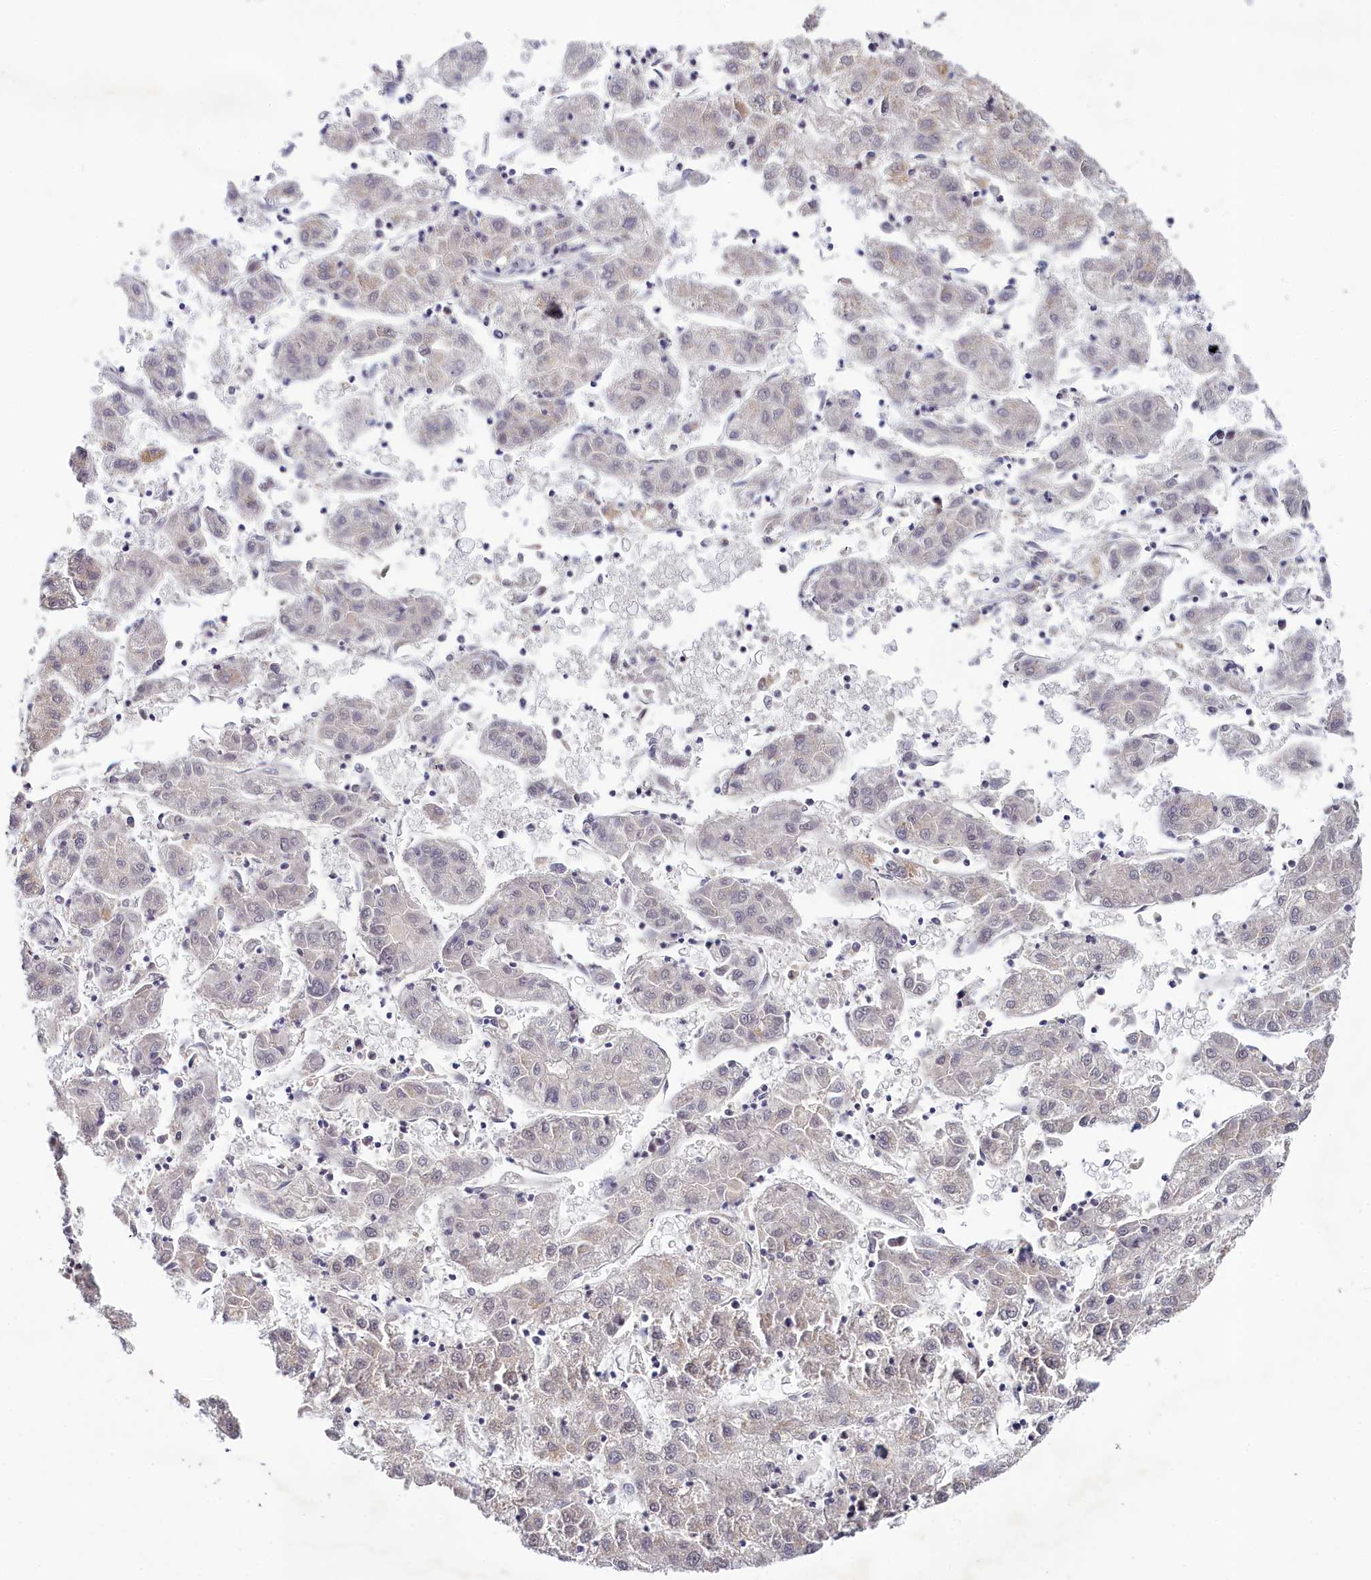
{"staining": {"intensity": "negative", "quantity": "none", "location": "none"}, "tissue": "liver cancer", "cell_type": "Tumor cells", "image_type": "cancer", "snomed": [{"axis": "morphology", "description": "Carcinoma, Hepatocellular, NOS"}, {"axis": "topography", "description": "Liver"}], "caption": "Immunohistochemistry of liver cancer (hepatocellular carcinoma) exhibits no expression in tumor cells.", "gene": "PPHLN1", "patient": {"sex": "male", "age": 72}}